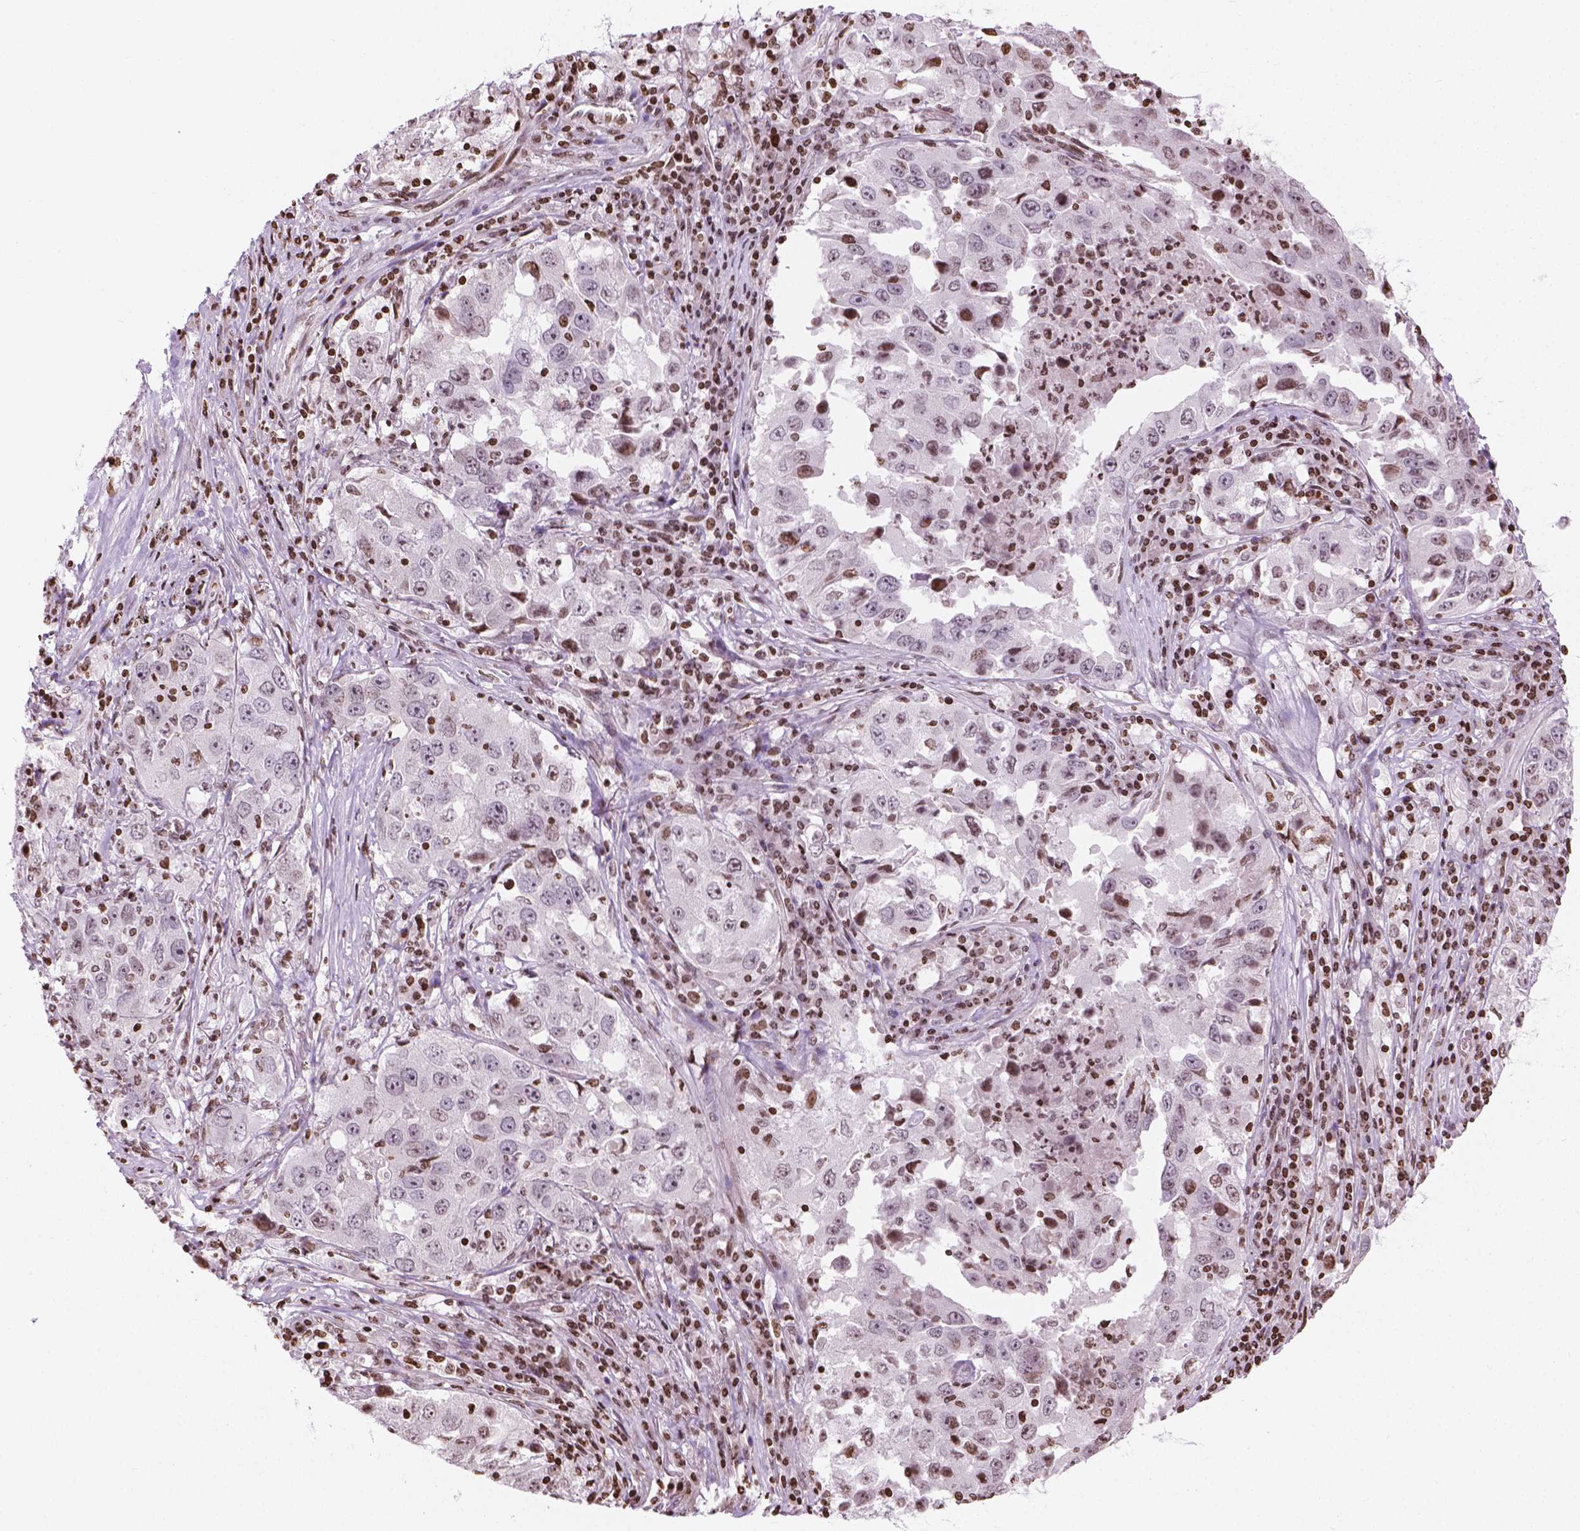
{"staining": {"intensity": "weak", "quantity": "<25%", "location": "nuclear"}, "tissue": "lung cancer", "cell_type": "Tumor cells", "image_type": "cancer", "snomed": [{"axis": "morphology", "description": "Adenocarcinoma, NOS"}, {"axis": "topography", "description": "Lung"}], "caption": "Tumor cells are negative for brown protein staining in adenocarcinoma (lung).", "gene": "PIP4K2A", "patient": {"sex": "male", "age": 73}}